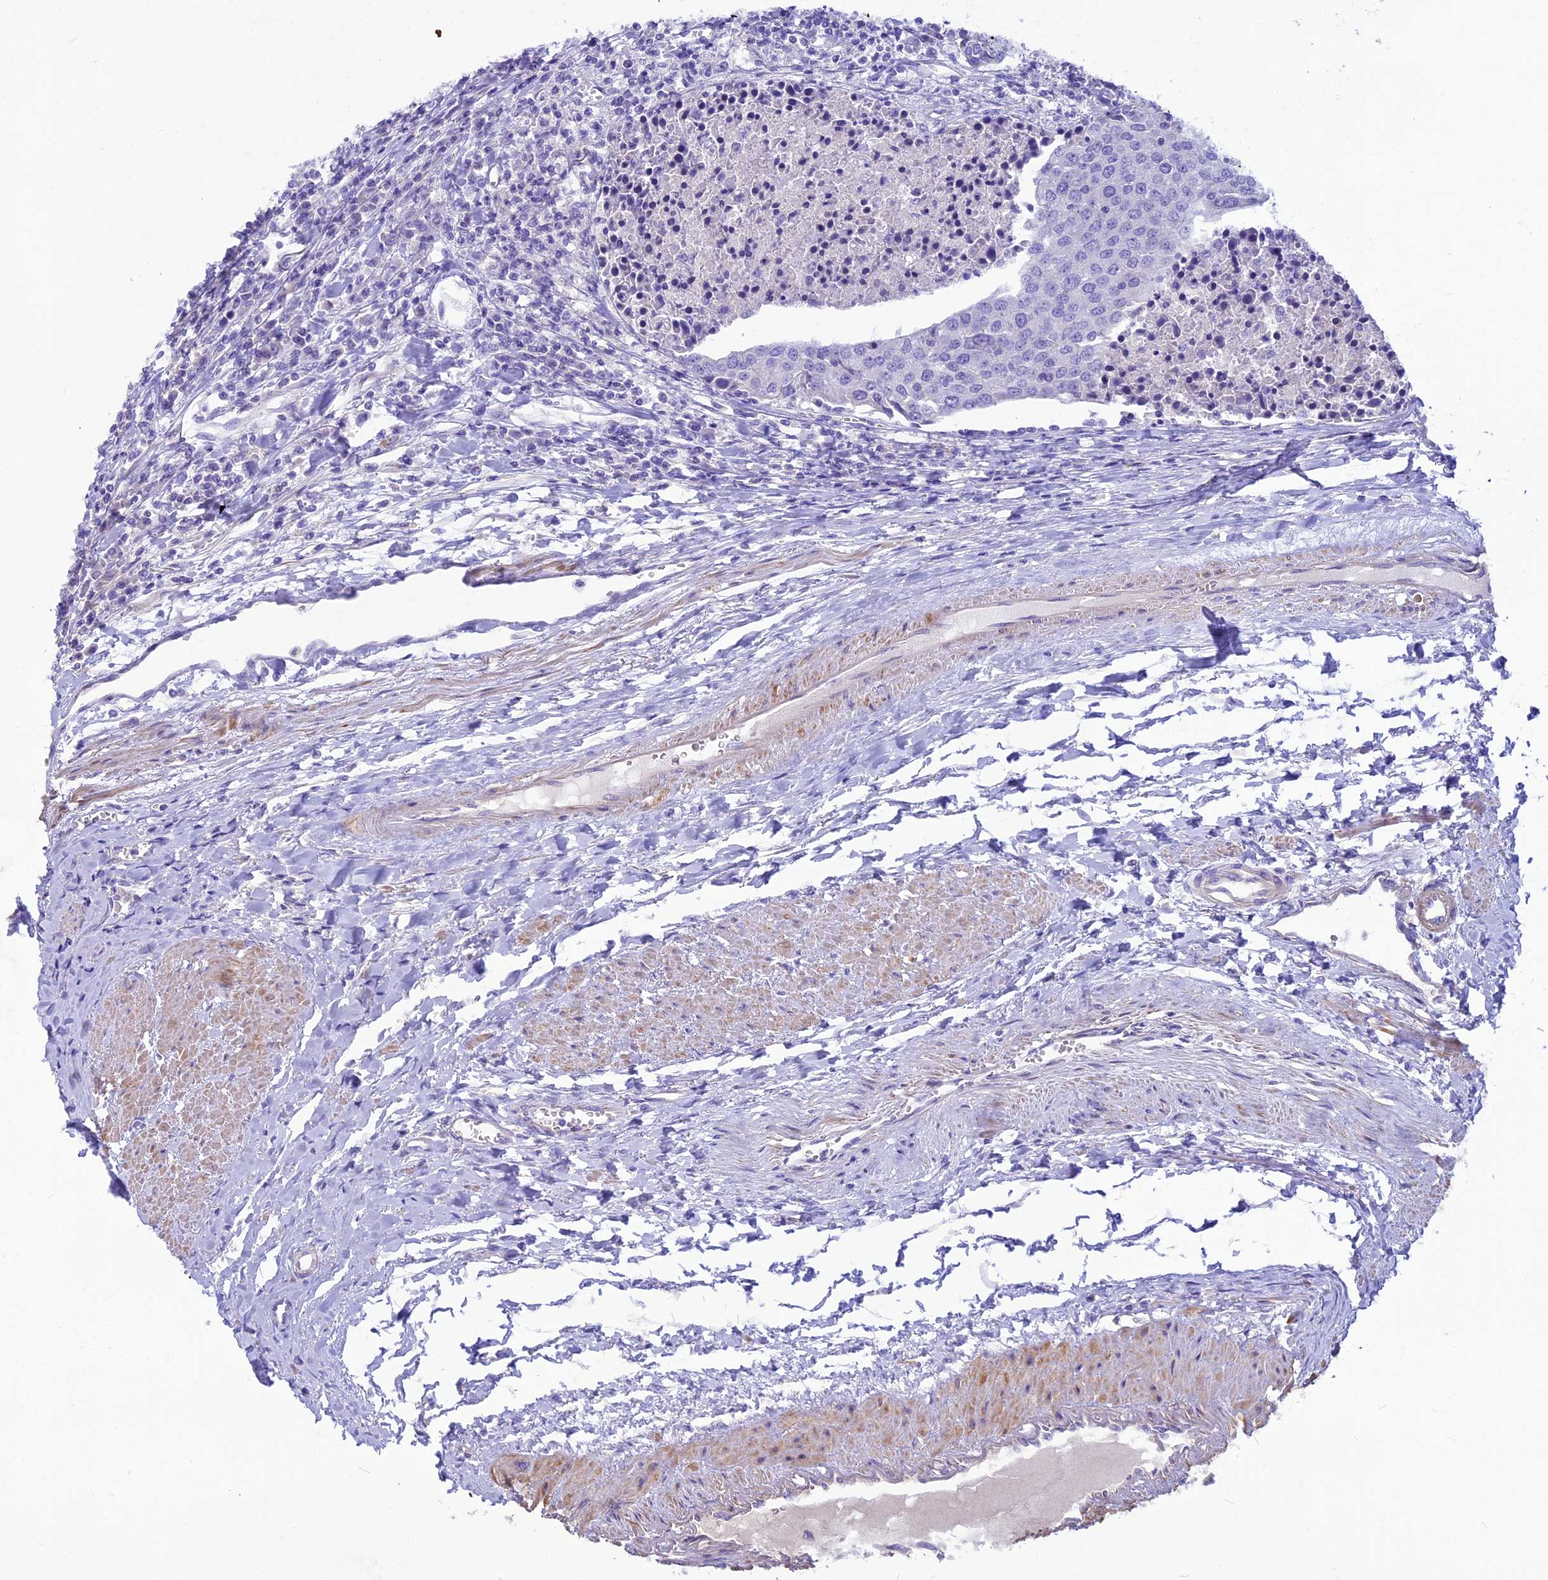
{"staining": {"intensity": "negative", "quantity": "none", "location": "none"}, "tissue": "urothelial cancer", "cell_type": "Tumor cells", "image_type": "cancer", "snomed": [{"axis": "morphology", "description": "Urothelial carcinoma, High grade"}, {"axis": "topography", "description": "Urinary bladder"}], "caption": "Immunohistochemistry of high-grade urothelial carcinoma displays no staining in tumor cells.", "gene": "ANO3", "patient": {"sex": "female", "age": 85}}